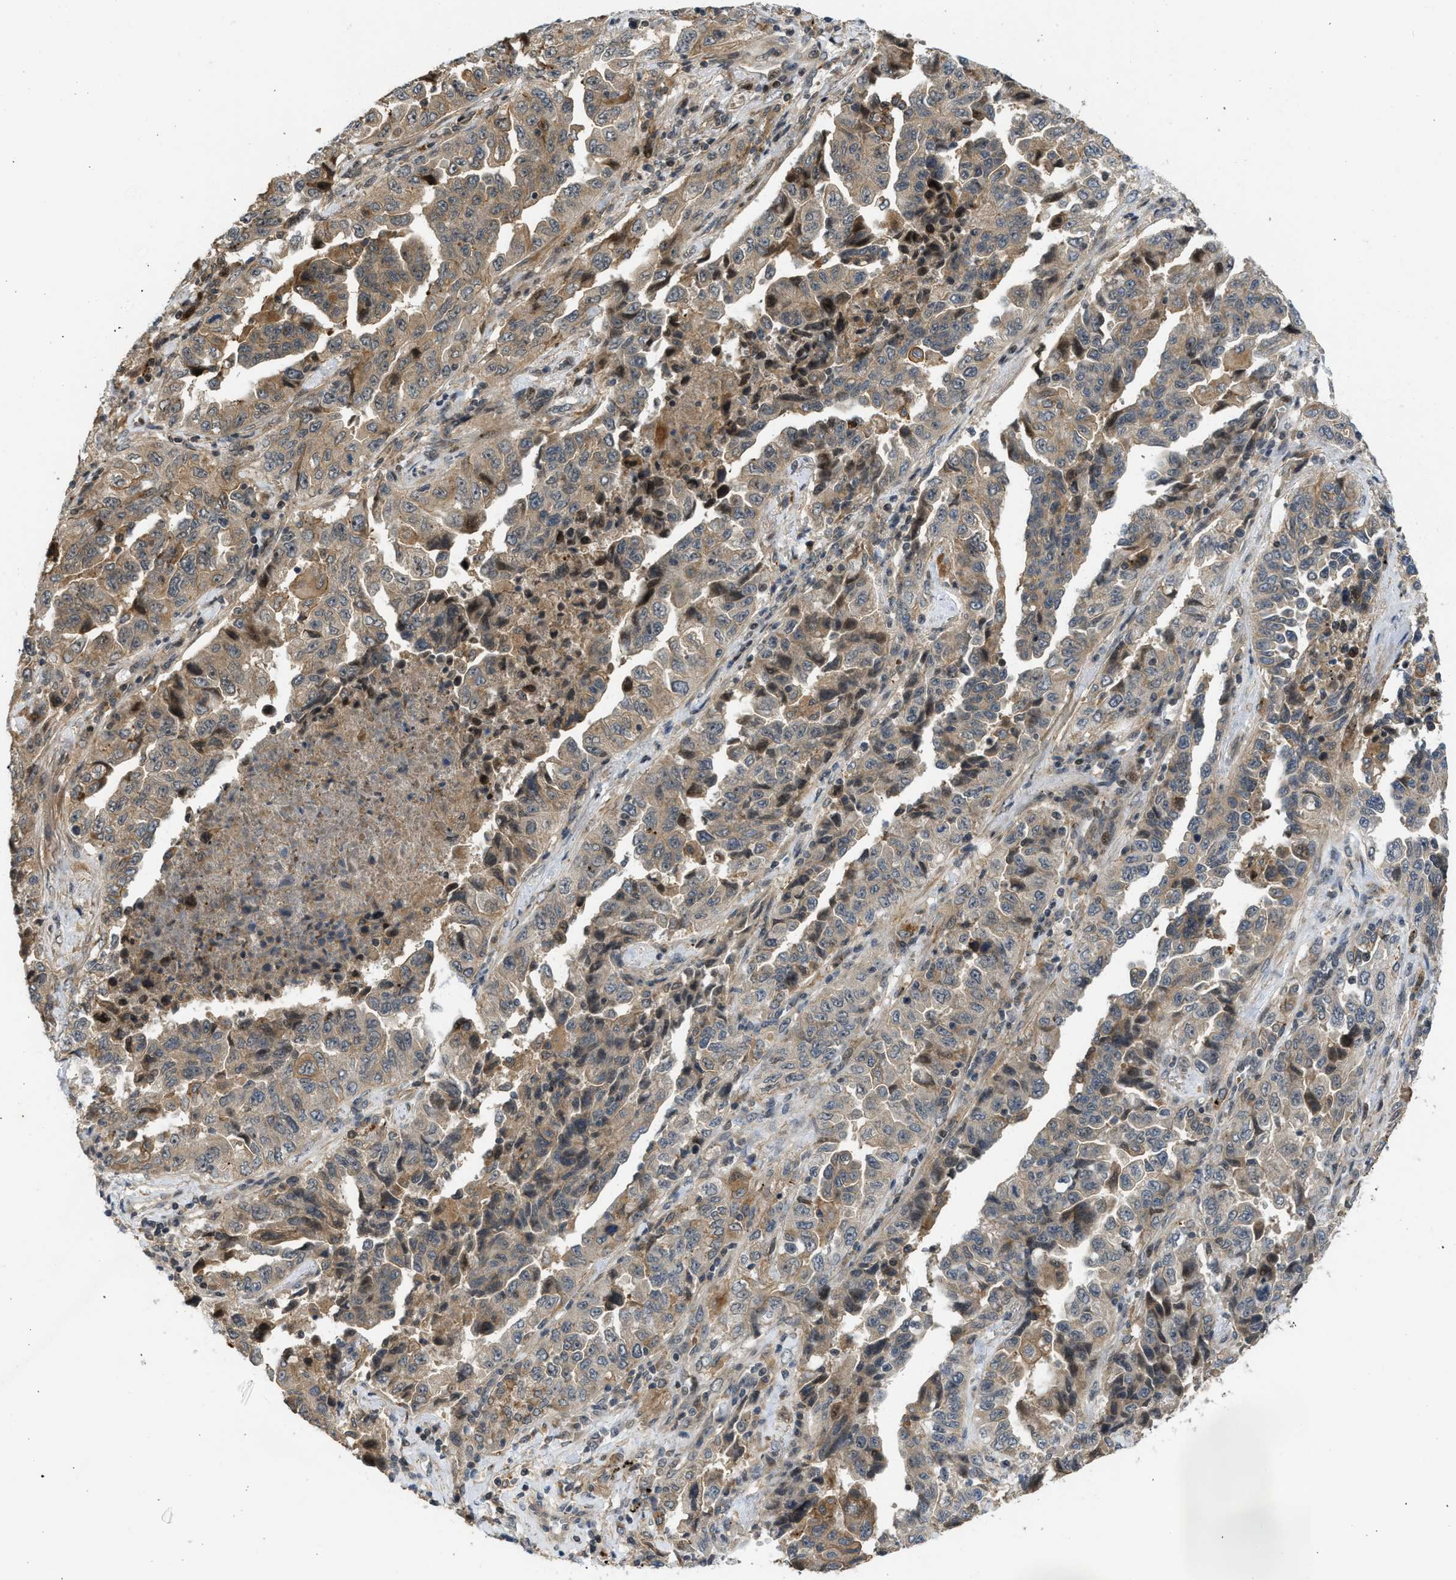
{"staining": {"intensity": "weak", "quantity": ">75%", "location": "cytoplasmic/membranous"}, "tissue": "lung cancer", "cell_type": "Tumor cells", "image_type": "cancer", "snomed": [{"axis": "morphology", "description": "Adenocarcinoma, NOS"}, {"axis": "topography", "description": "Lung"}], "caption": "A brown stain highlights weak cytoplasmic/membranous expression of a protein in lung adenocarcinoma tumor cells.", "gene": "DNAJC28", "patient": {"sex": "female", "age": 51}}